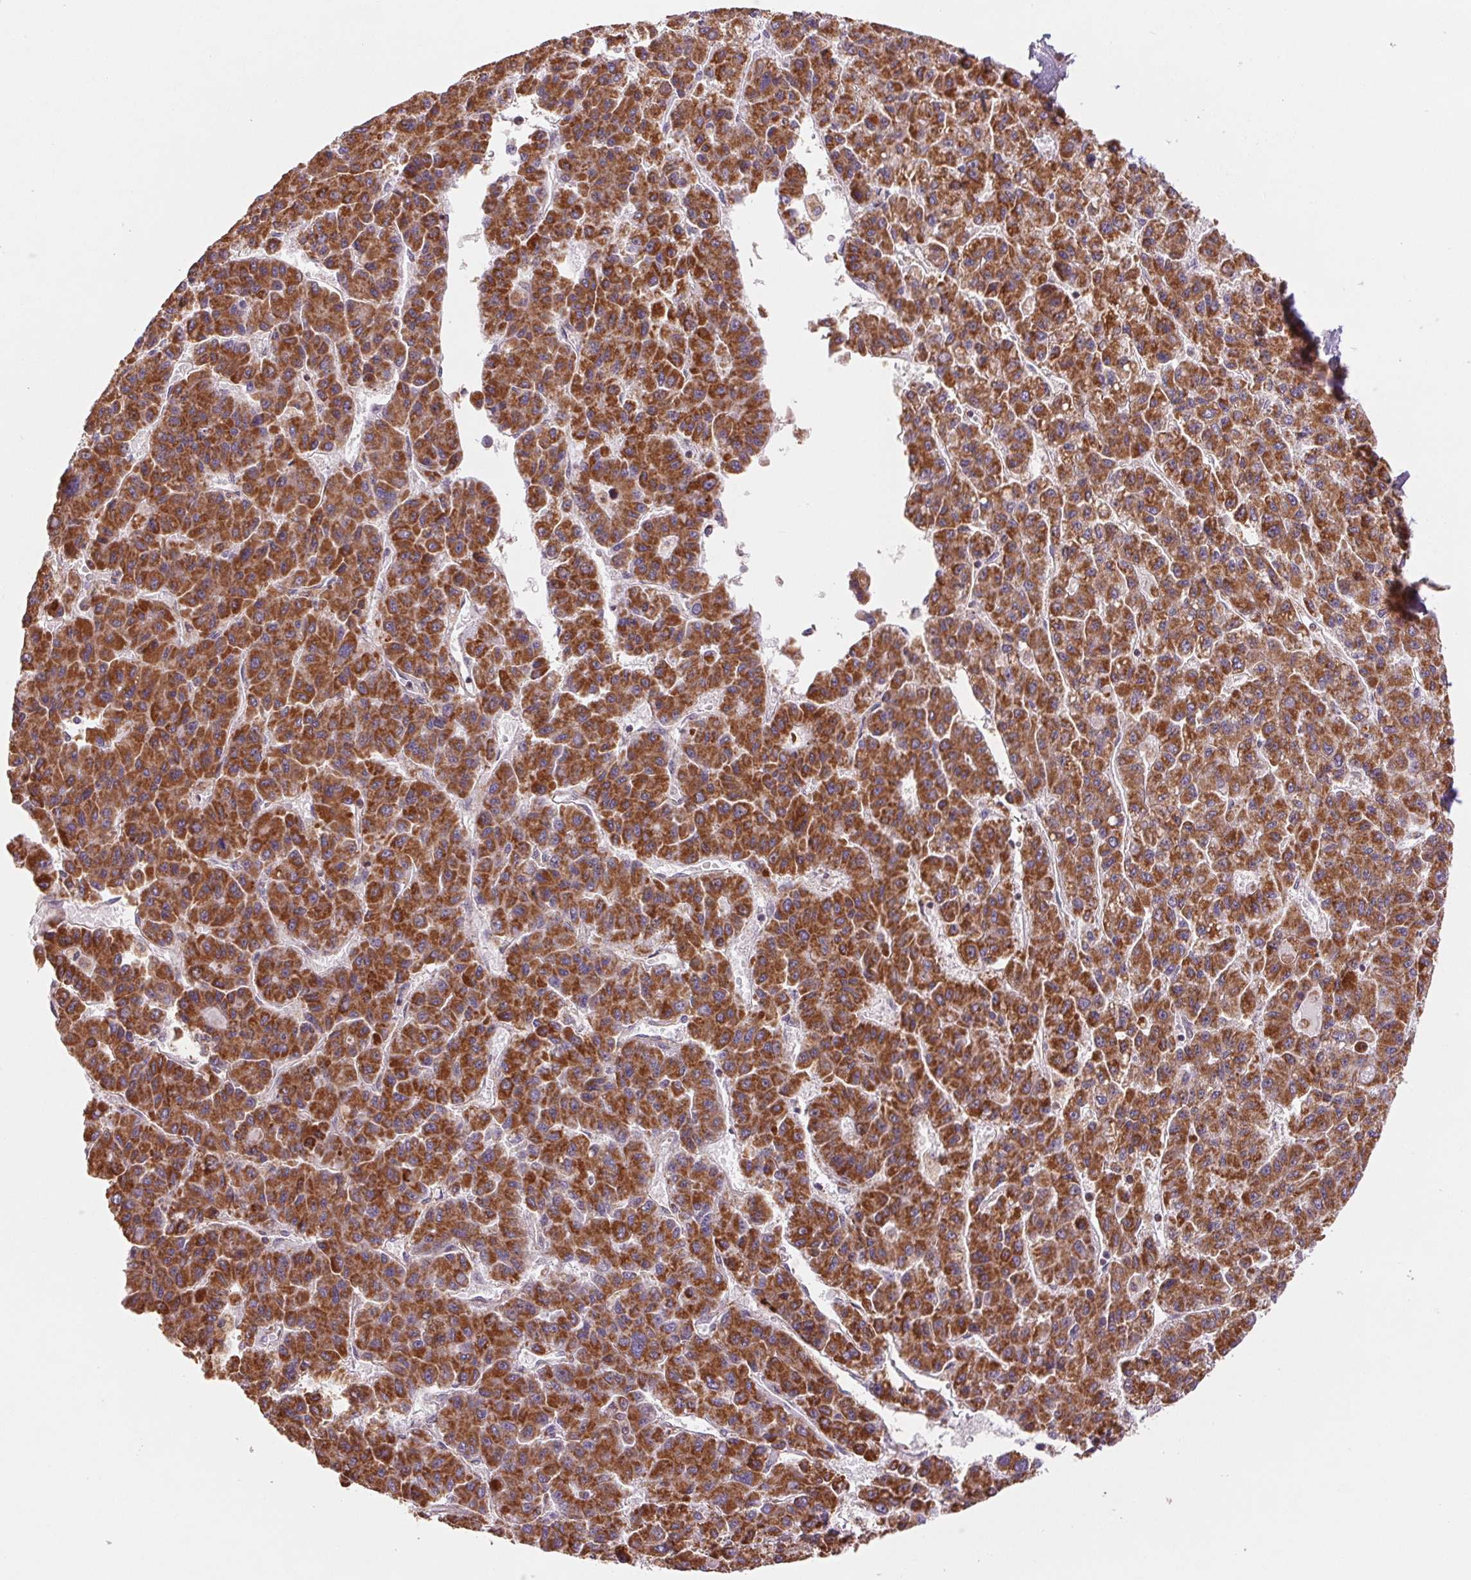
{"staining": {"intensity": "strong", "quantity": ">75%", "location": "cytoplasmic/membranous"}, "tissue": "liver cancer", "cell_type": "Tumor cells", "image_type": "cancer", "snomed": [{"axis": "morphology", "description": "Carcinoma, Hepatocellular, NOS"}, {"axis": "topography", "description": "Liver"}], "caption": "Human liver cancer stained with a brown dye exhibits strong cytoplasmic/membranous positive positivity in about >75% of tumor cells.", "gene": "MATCAP1", "patient": {"sex": "male", "age": 70}}